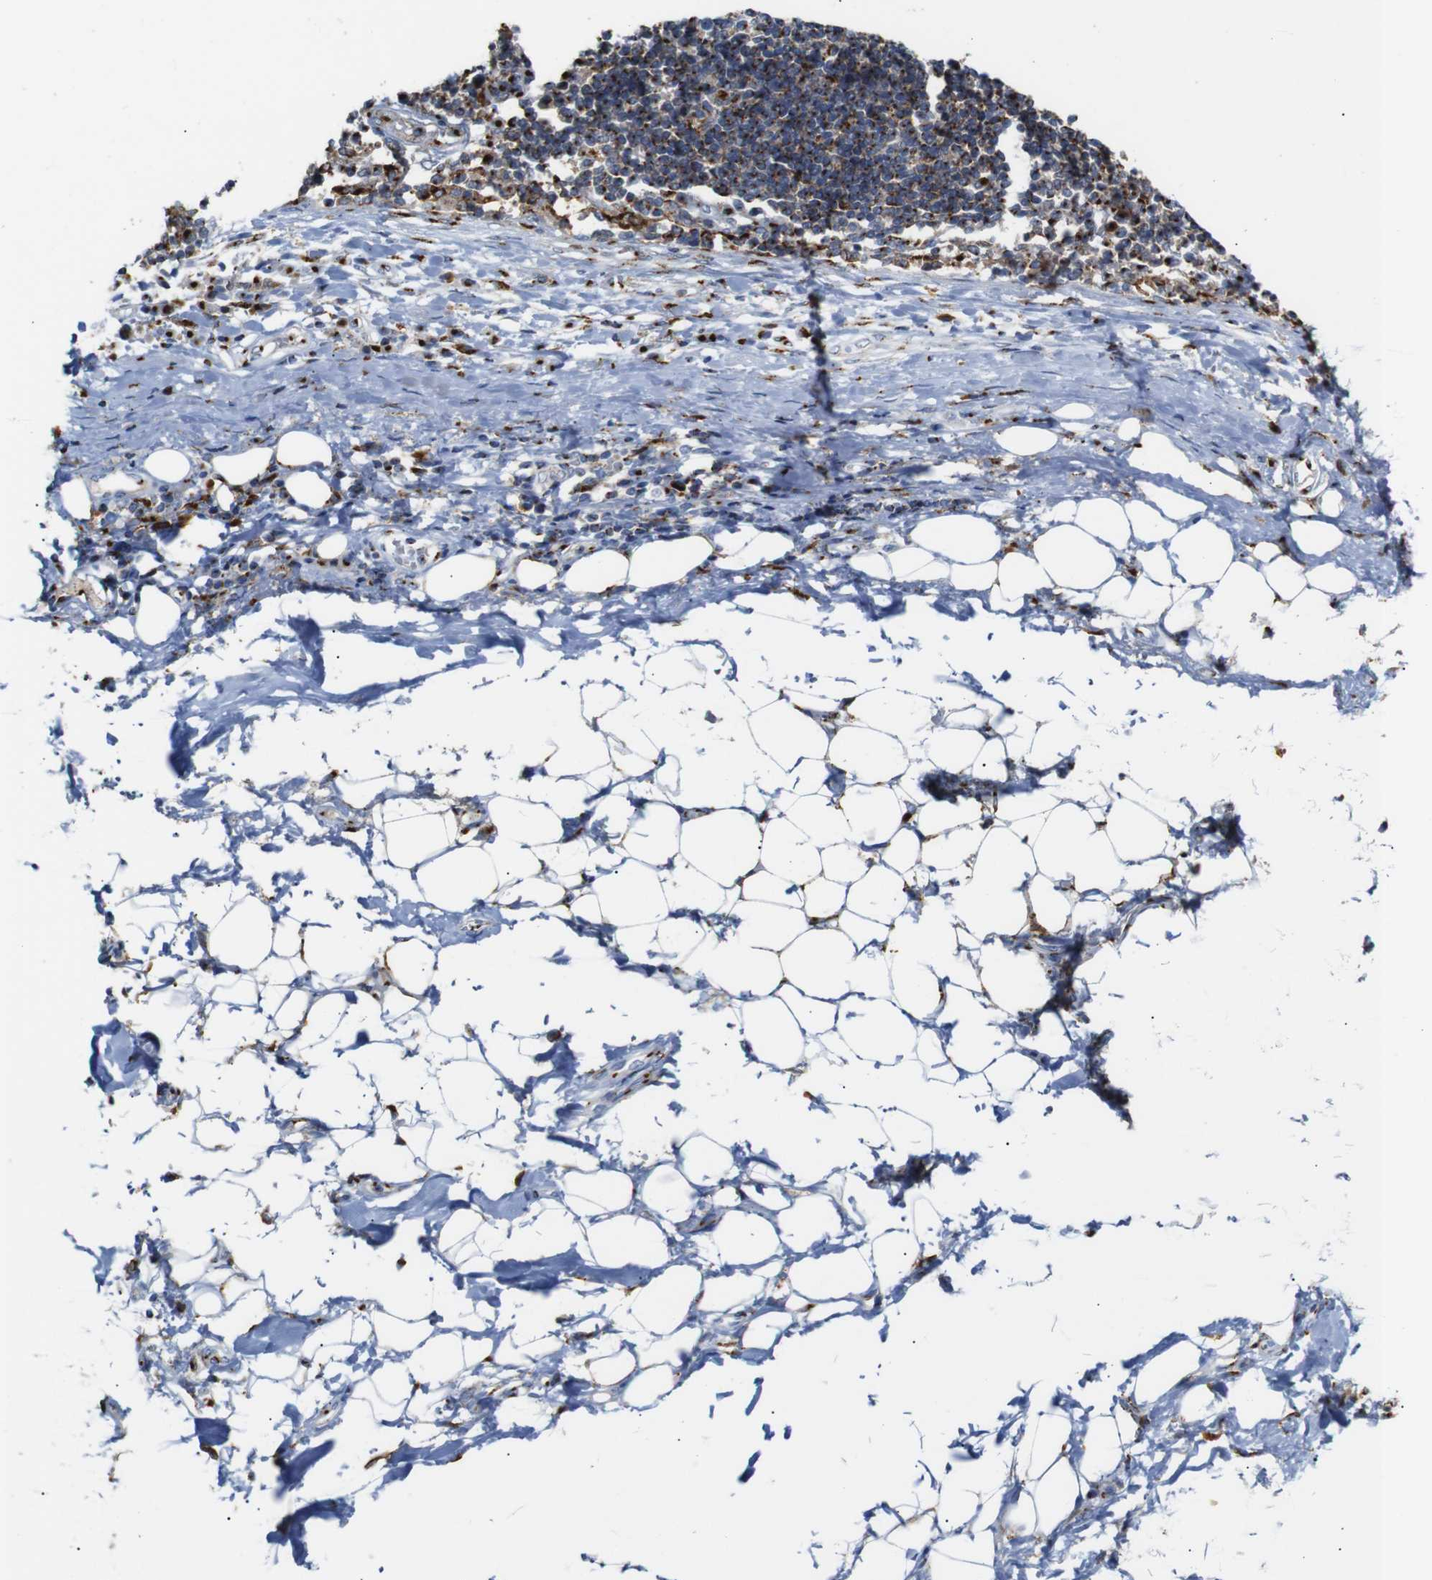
{"staining": {"intensity": "moderate", "quantity": ">75%", "location": "cytoplasmic/membranous"}, "tissue": "adipose tissue", "cell_type": "Adipocytes", "image_type": "normal", "snomed": [{"axis": "morphology", "description": "Normal tissue, NOS"}, {"axis": "morphology", "description": "Adenocarcinoma, NOS"}, {"axis": "topography", "description": "Esophagus"}], "caption": "The photomicrograph reveals immunohistochemical staining of normal adipose tissue. There is moderate cytoplasmic/membranous positivity is appreciated in about >75% of adipocytes. Using DAB (3,3'-diaminobenzidine) (brown) and hematoxylin (blue) stains, captured at high magnification using brightfield microscopy.", "gene": "TGOLN2", "patient": {"sex": "male", "age": 62}}